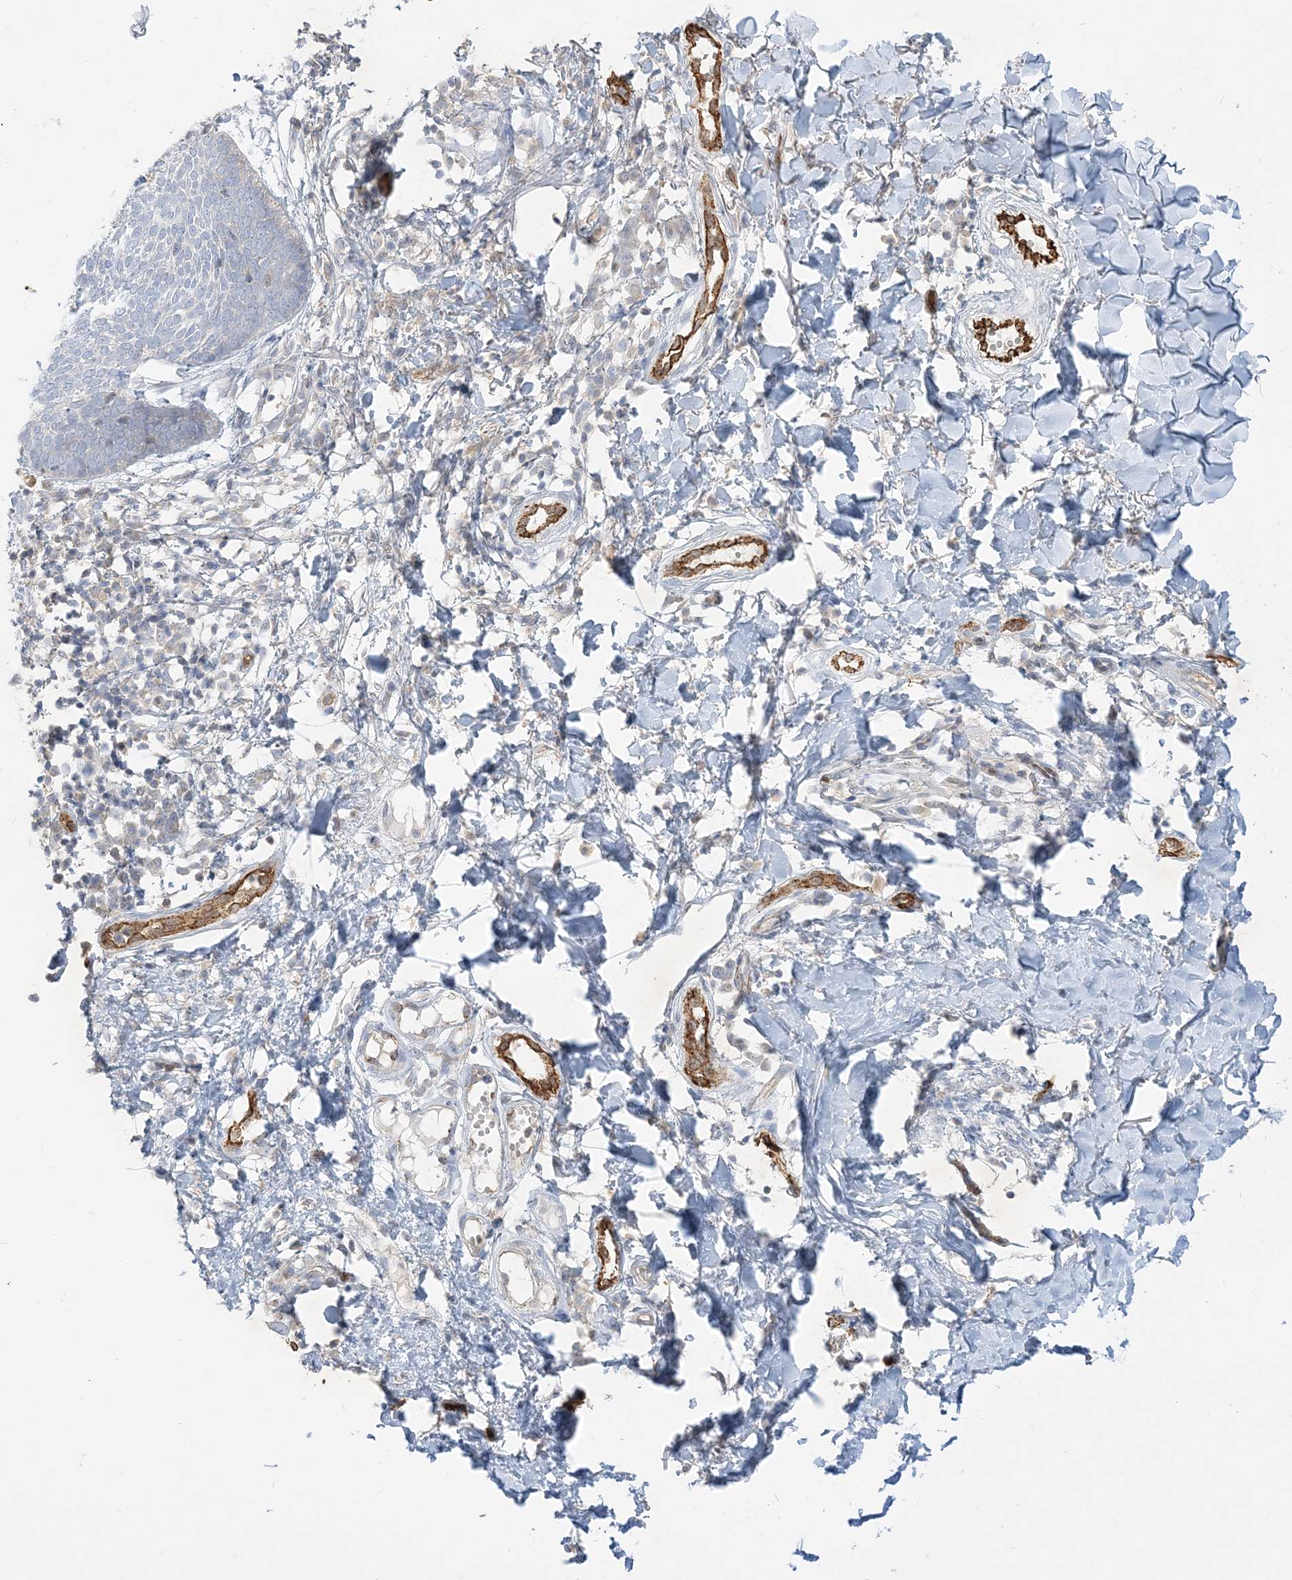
{"staining": {"intensity": "negative", "quantity": "none", "location": "none"}, "tissue": "skin cancer", "cell_type": "Tumor cells", "image_type": "cancer", "snomed": [{"axis": "morphology", "description": "Basal cell carcinoma"}, {"axis": "topography", "description": "Skin"}], "caption": "Immunohistochemistry (IHC) histopathology image of human skin basal cell carcinoma stained for a protein (brown), which displays no positivity in tumor cells.", "gene": "INPP1", "patient": {"sex": "female", "age": 64}}